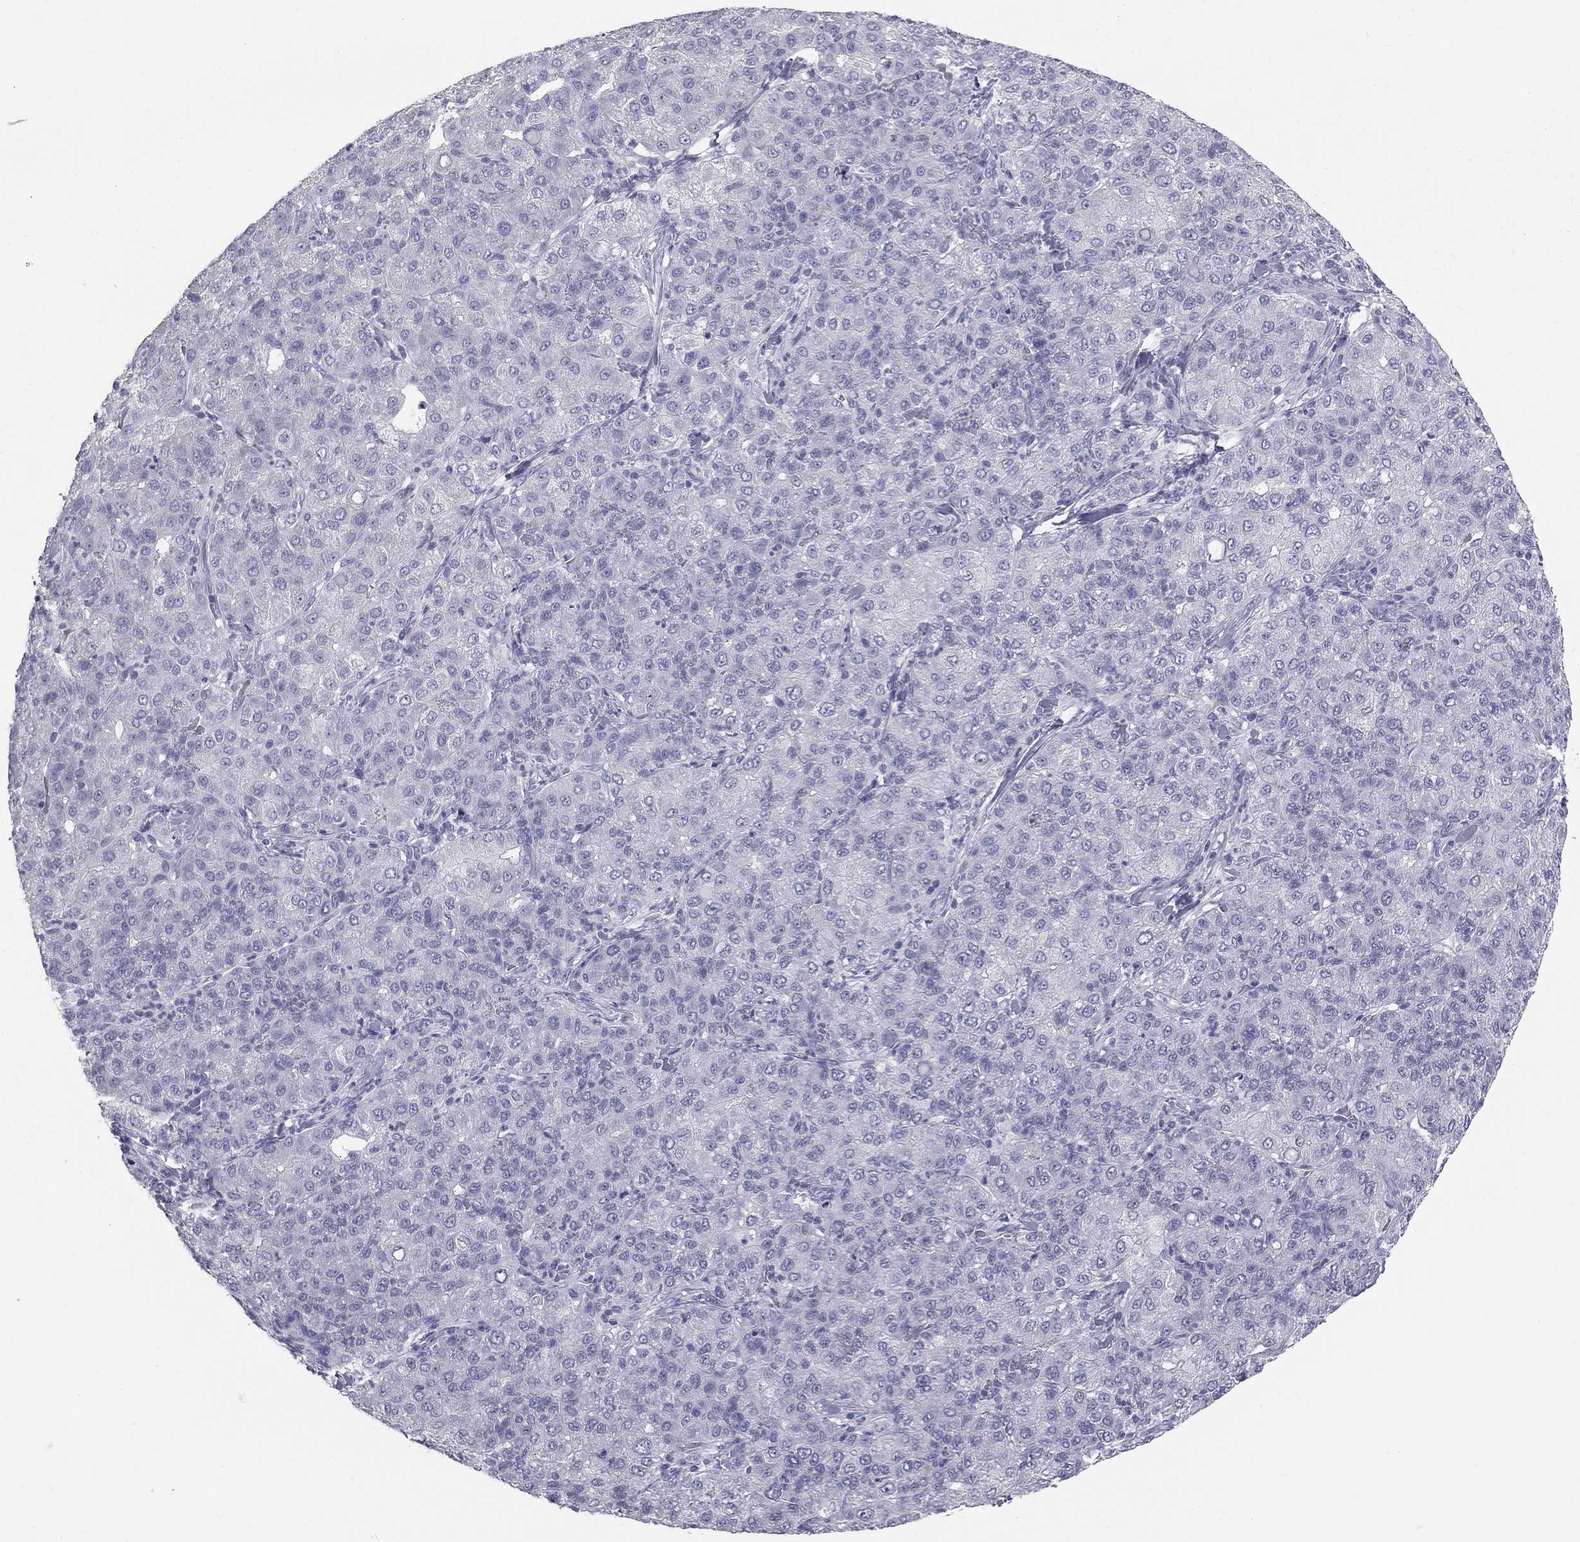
{"staining": {"intensity": "negative", "quantity": "none", "location": "none"}, "tissue": "liver cancer", "cell_type": "Tumor cells", "image_type": "cancer", "snomed": [{"axis": "morphology", "description": "Carcinoma, Hepatocellular, NOS"}, {"axis": "topography", "description": "Liver"}], "caption": "IHC histopathology image of liver cancer (hepatocellular carcinoma) stained for a protein (brown), which demonstrates no staining in tumor cells.", "gene": "SULT2B1", "patient": {"sex": "male", "age": 65}}